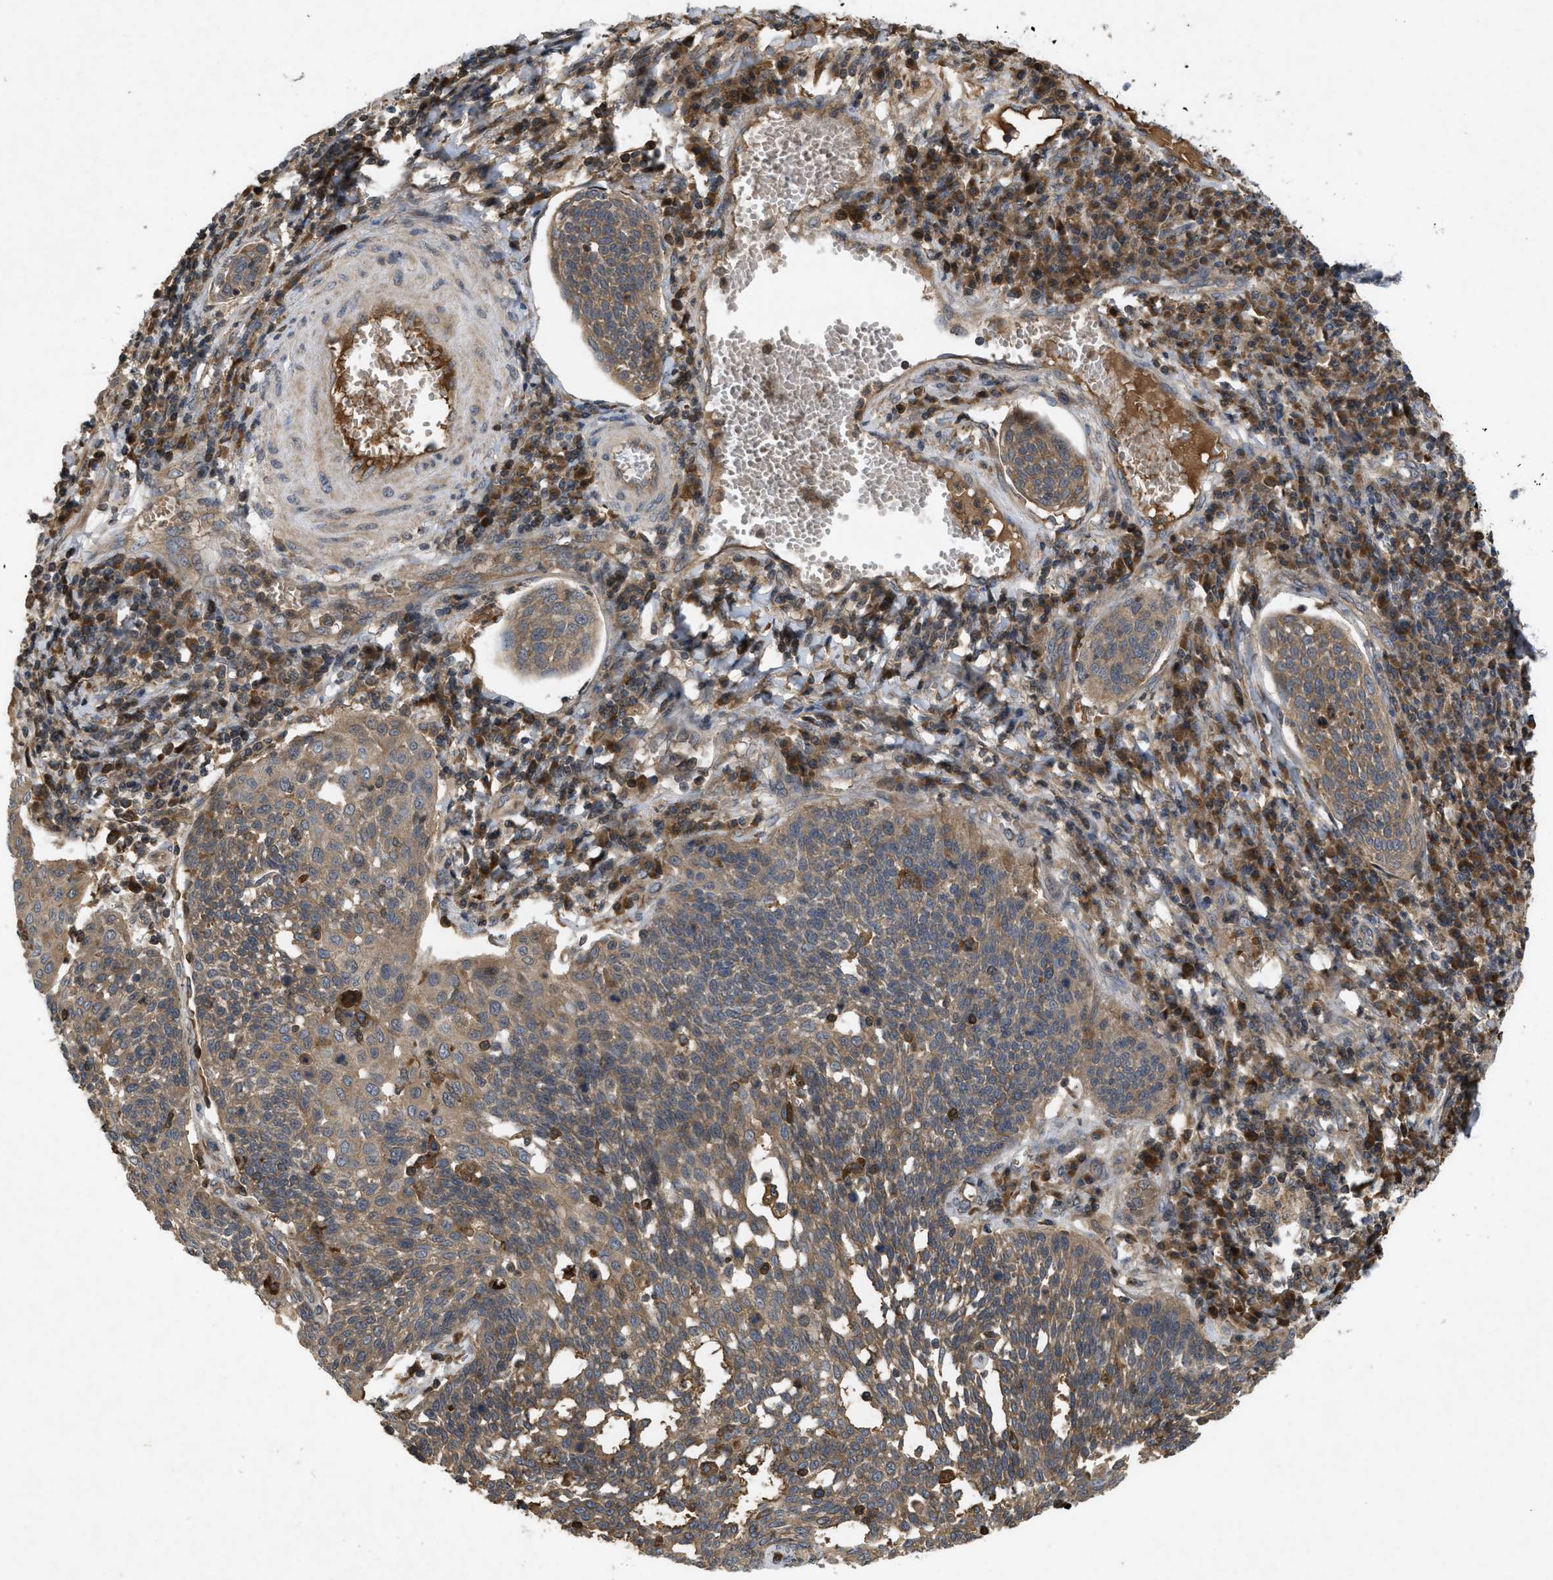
{"staining": {"intensity": "moderate", "quantity": ">75%", "location": "cytoplasmic/membranous"}, "tissue": "cervical cancer", "cell_type": "Tumor cells", "image_type": "cancer", "snomed": [{"axis": "morphology", "description": "Squamous cell carcinoma, NOS"}, {"axis": "topography", "description": "Cervix"}], "caption": "This micrograph exhibits immunohistochemistry (IHC) staining of human cervical cancer (squamous cell carcinoma), with medium moderate cytoplasmic/membranous positivity in about >75% of tumor cells.", "gene": "RAB2A", "patient": {"sex": "female", "age": 34}}